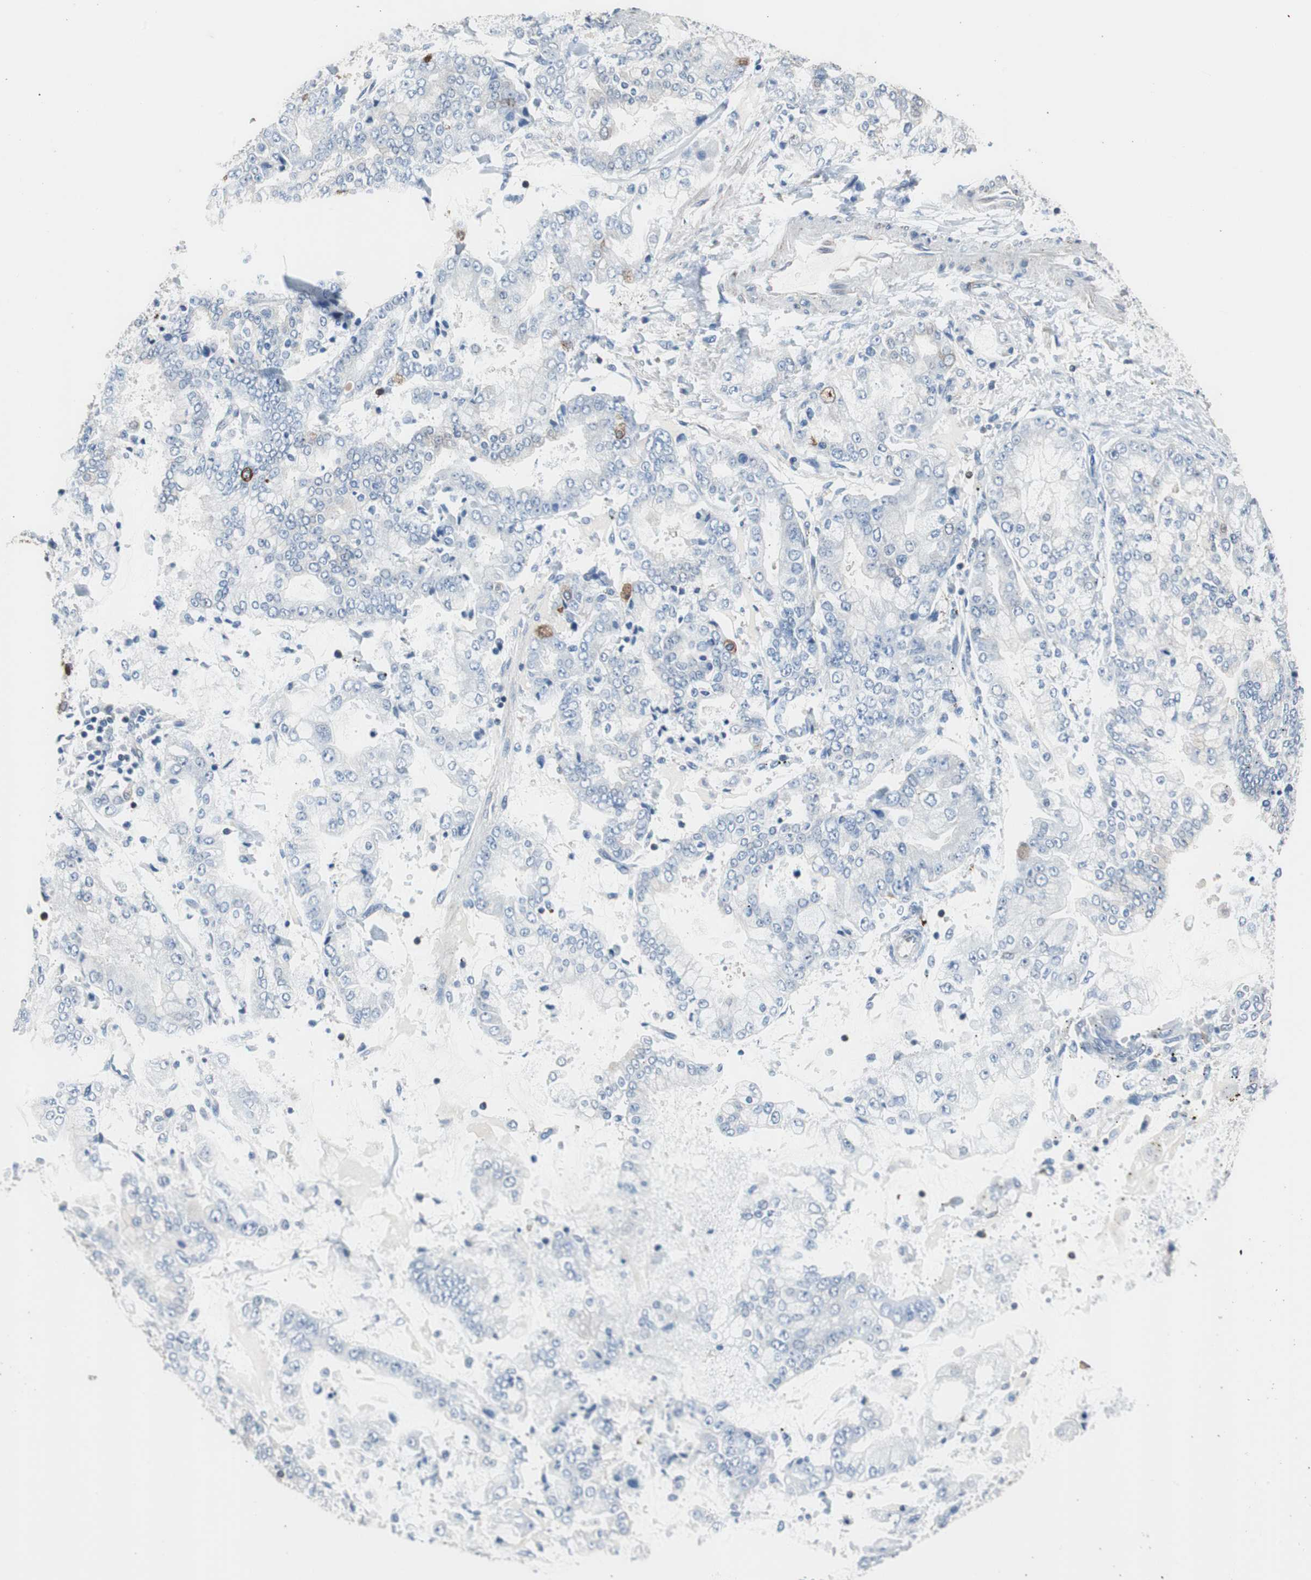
{"staining": {"intensity": "negative", "quantity": "none", "location": "none"}, "tissue": "stomach cancer", "cell_type": "Tumor cells", "image_type": "cancer", "snomed": [{"axis": "morphology", "description": "Adenocarcinoma, NOS"}, {"axis": "topography", "description": "Stomach"}], "caption": "Immunohistochemical staining of adenocarcinoma (stomach) displays no significant staining in tumor cells.", "gene": "PBXIP1", "patient": {"sex": "male", "age": 76}}